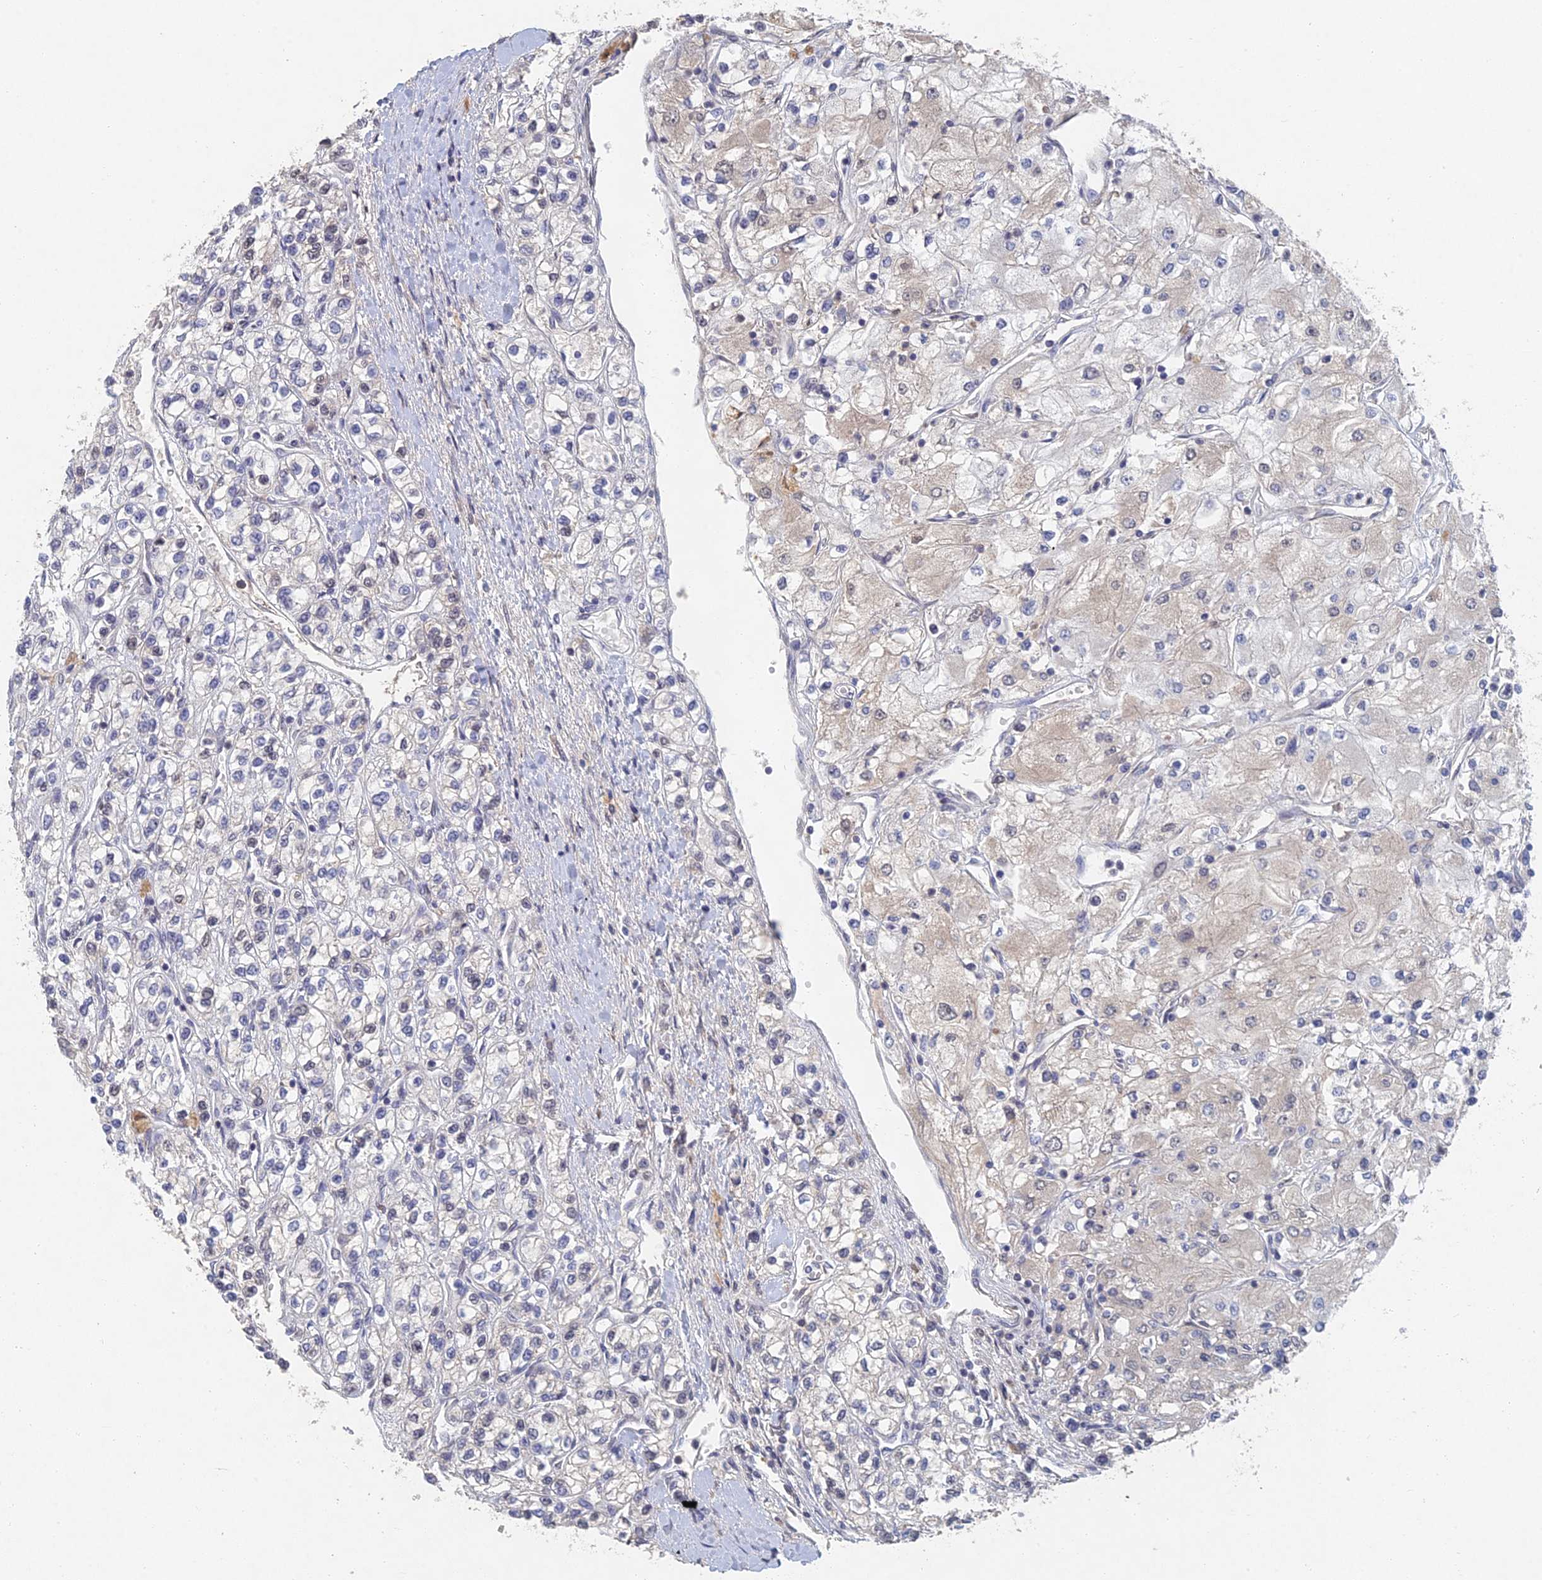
{"staining": {"intensity": "weak", "quantity": "<25%", "location": "cytoplasmic/membranous"}, "tissue": "renal cancer", "cell_type": "Tumor cells", "image_type": "cancer", "snomed": [{"axis": "morphology", "description": "Adenocarcinoma, NOS"}, {"axis": "topography", "description": "Kidney"}], "caption": "Tumor cells show no significant expression in renal cancer.", "gene": "GNA15", "patient": {"sex": "male", "age": 80}}